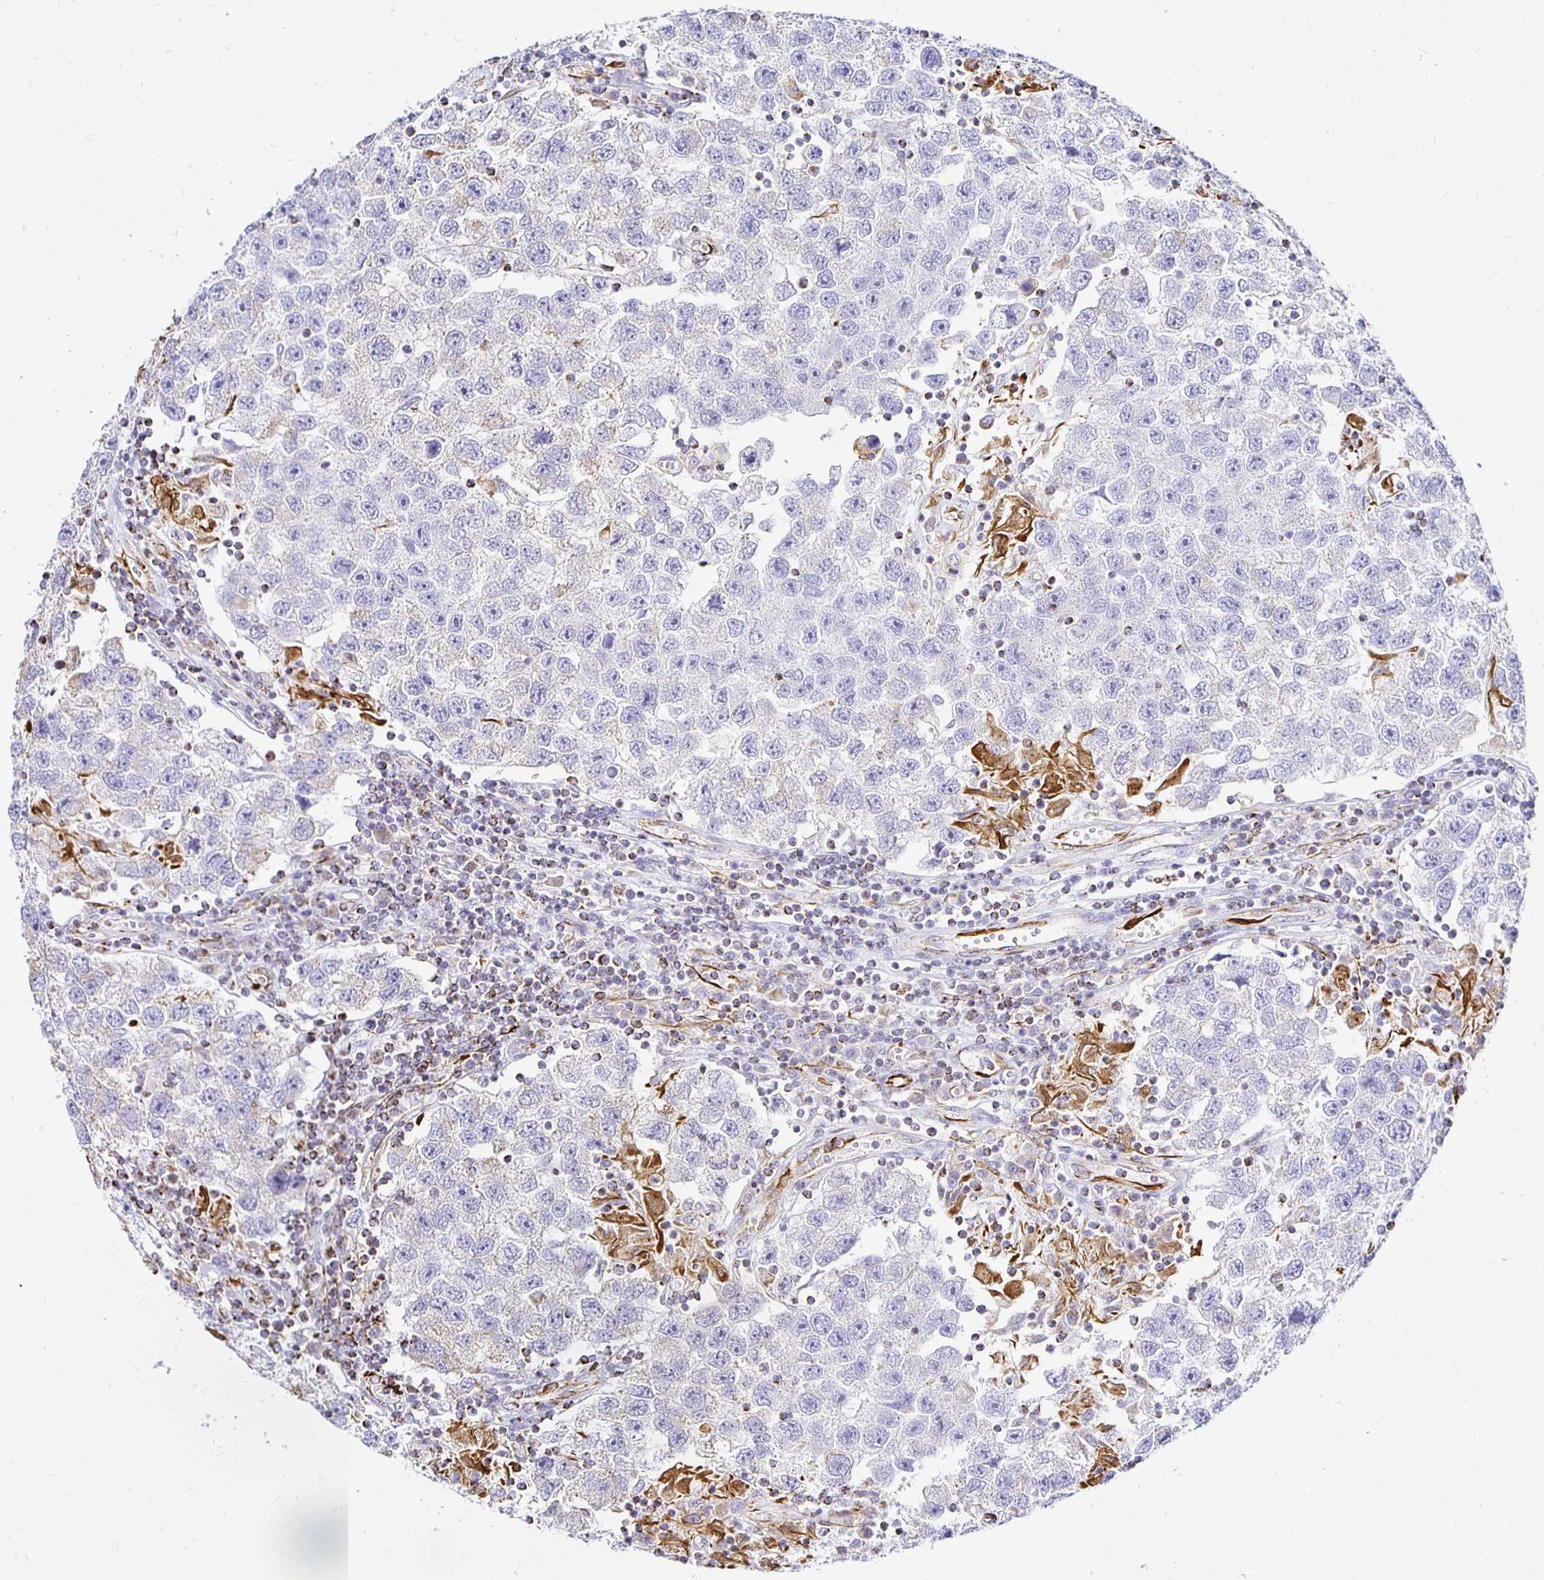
{"staining": {"intensity": "negative", "quantity": "none", "location": "none"}, "tissue": "testis cancer", "cell_type": "Tumor cells", "image_type": "cancer", "snomed": [{"axis": "morphology", "description": "Seminoma, NOS"}, {"axis": "topography", "description": "Testis"}], "caption": "High magnification brightfield microscopy of testis cancer (seminoma) stained with DAB (3,3'-diaminobenzidine) (brown) and counterstained with hematoxylin (blue): tumor cells show no significant expression.", "gene": "PLAAT2", "patient": {"sex": "male", "age": 26}}